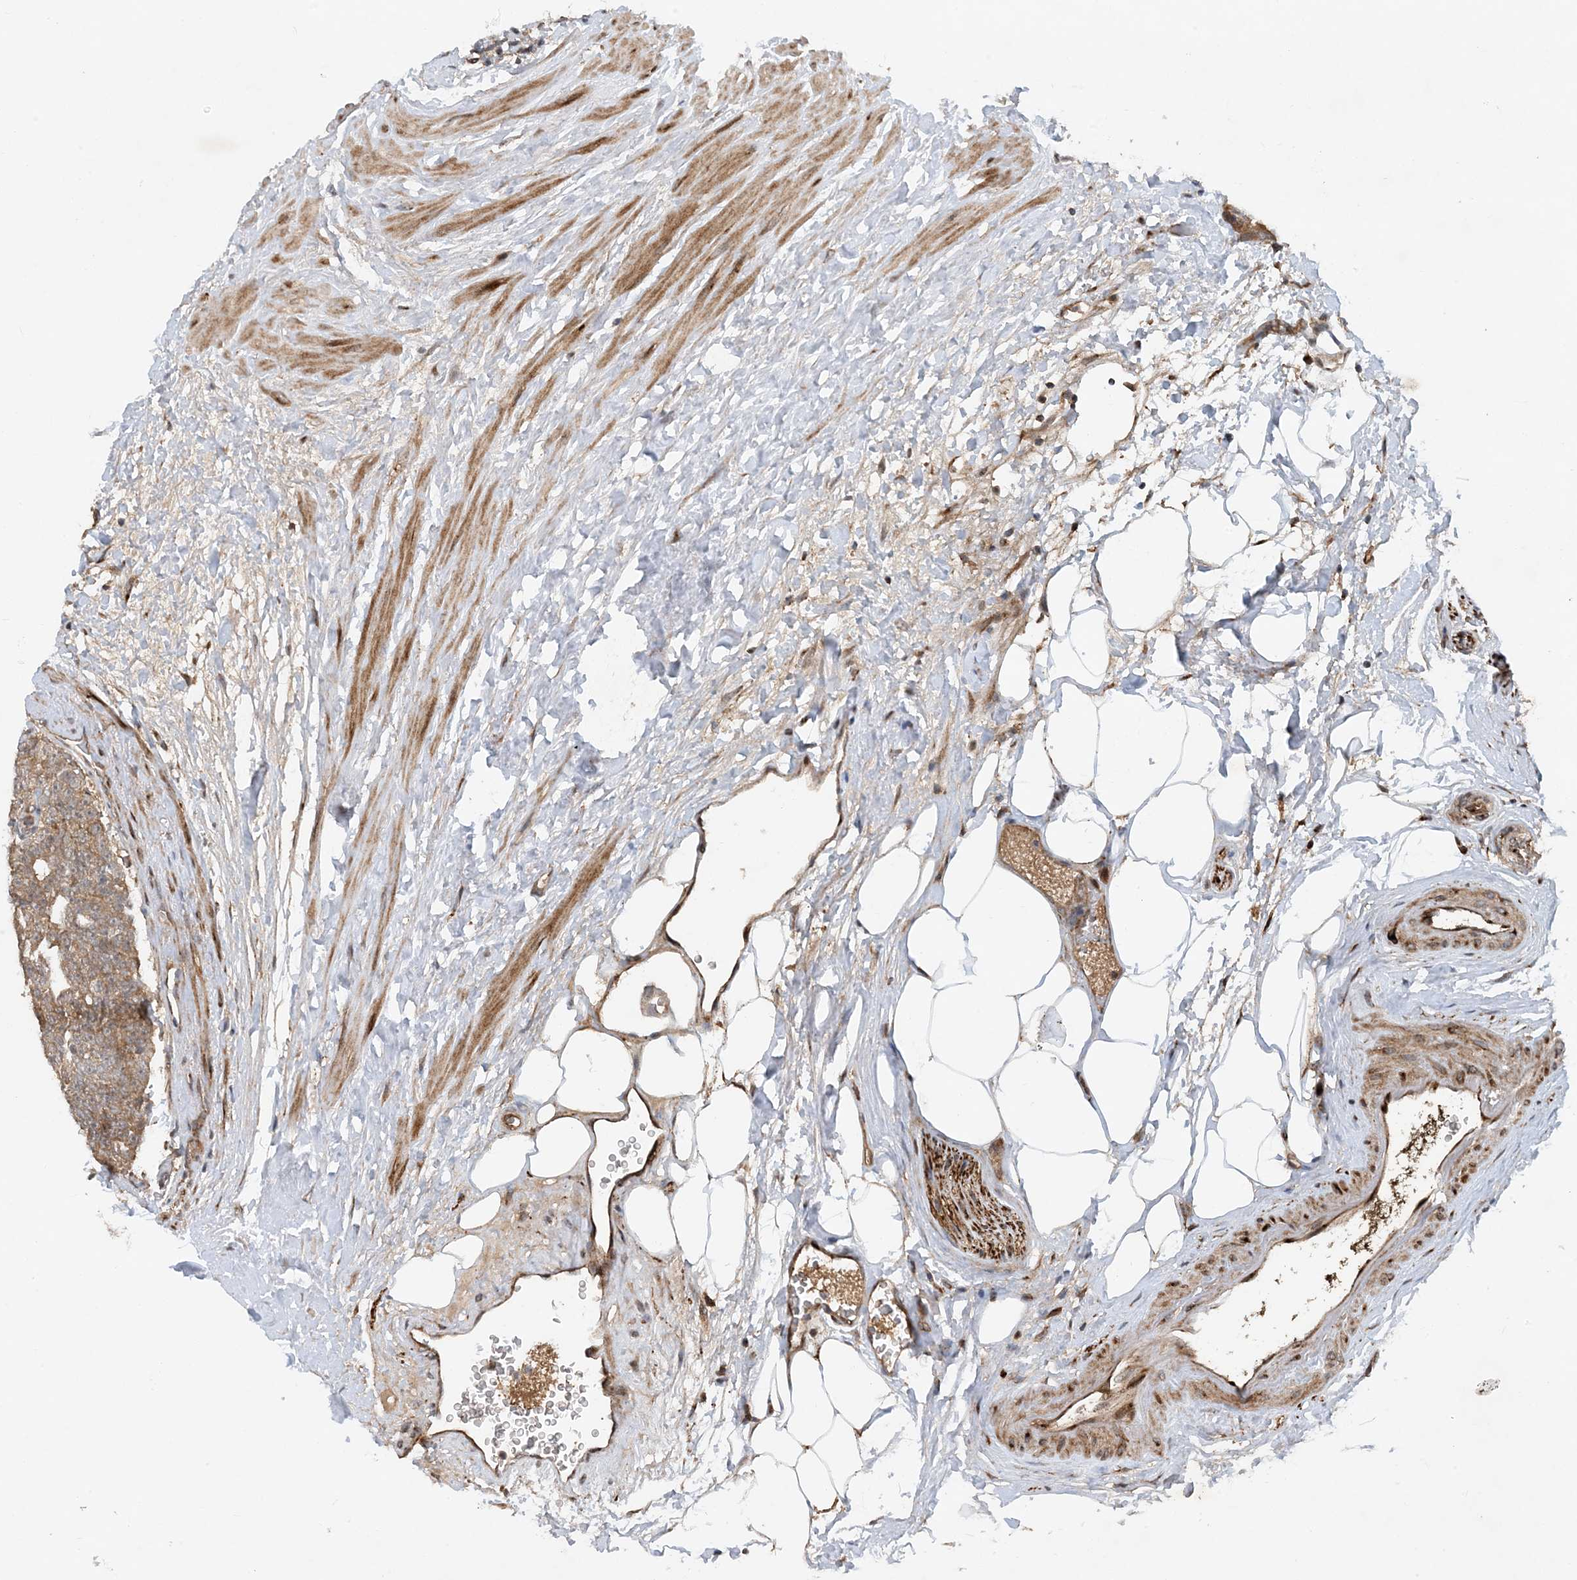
{"staining": {"intensity": "moderate", "quantity": ">75%", "location": "cytoplasmic/membranous"}, "tissue": "prostate cancer", "cell_type": "Tumor cells", "image_type": "cancer", "snomed": [{"axis": "morphology", "description": "Adenocarcinoma, High grade"}, {"axis": "topography", "description": "Prostate"}], "caption": "Prostate high-grade adenocarcinoma stained for a protein (brown) exhibits moderate cytoplasmic/membranous positive positivity in approximately >75% of tumor cells.", "gene": "HEMK1", "patient": {"sex": "male", "age": 56}}